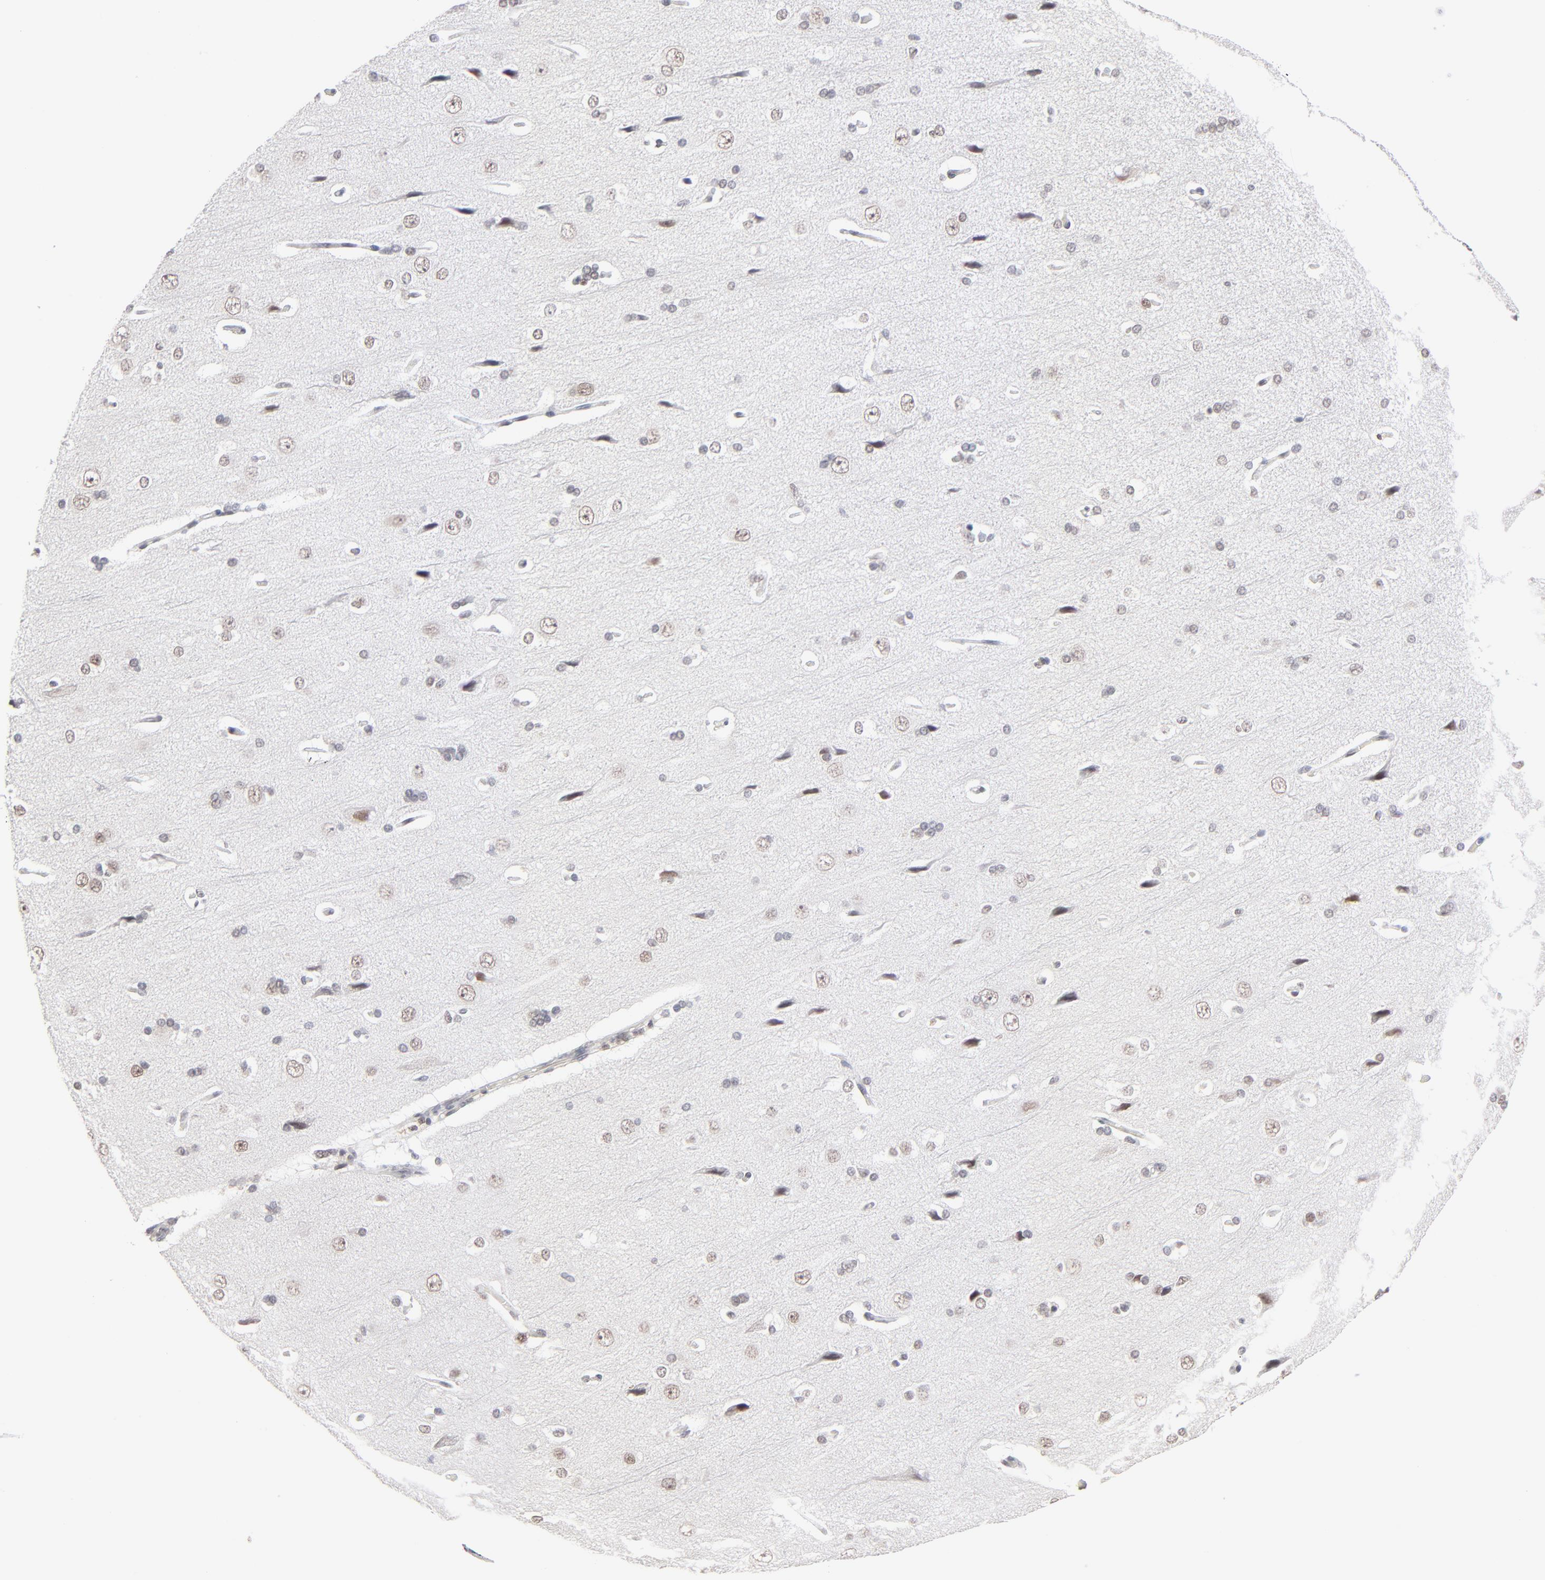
{"staining": {"intensity": "negative", "quantity": "none", "location": "none"}, "tissue": "cerebral cortex", "cell_type": "Endothelial cells", "image_type": "normal", "snomed": [{"axis": "morphology", "description": "Normal tissue, NOS"}, {"axis": "topography", "description": "Cerebral cortex"}], "caption": "A high-resolution photomicrograph shows immunohistochemistry staining of unremarkable cerebral cortex, which reveals no significant positivity in endothelial cells.", "gene": "MBIP", "patient": {"sex": "male", "age": 62}}